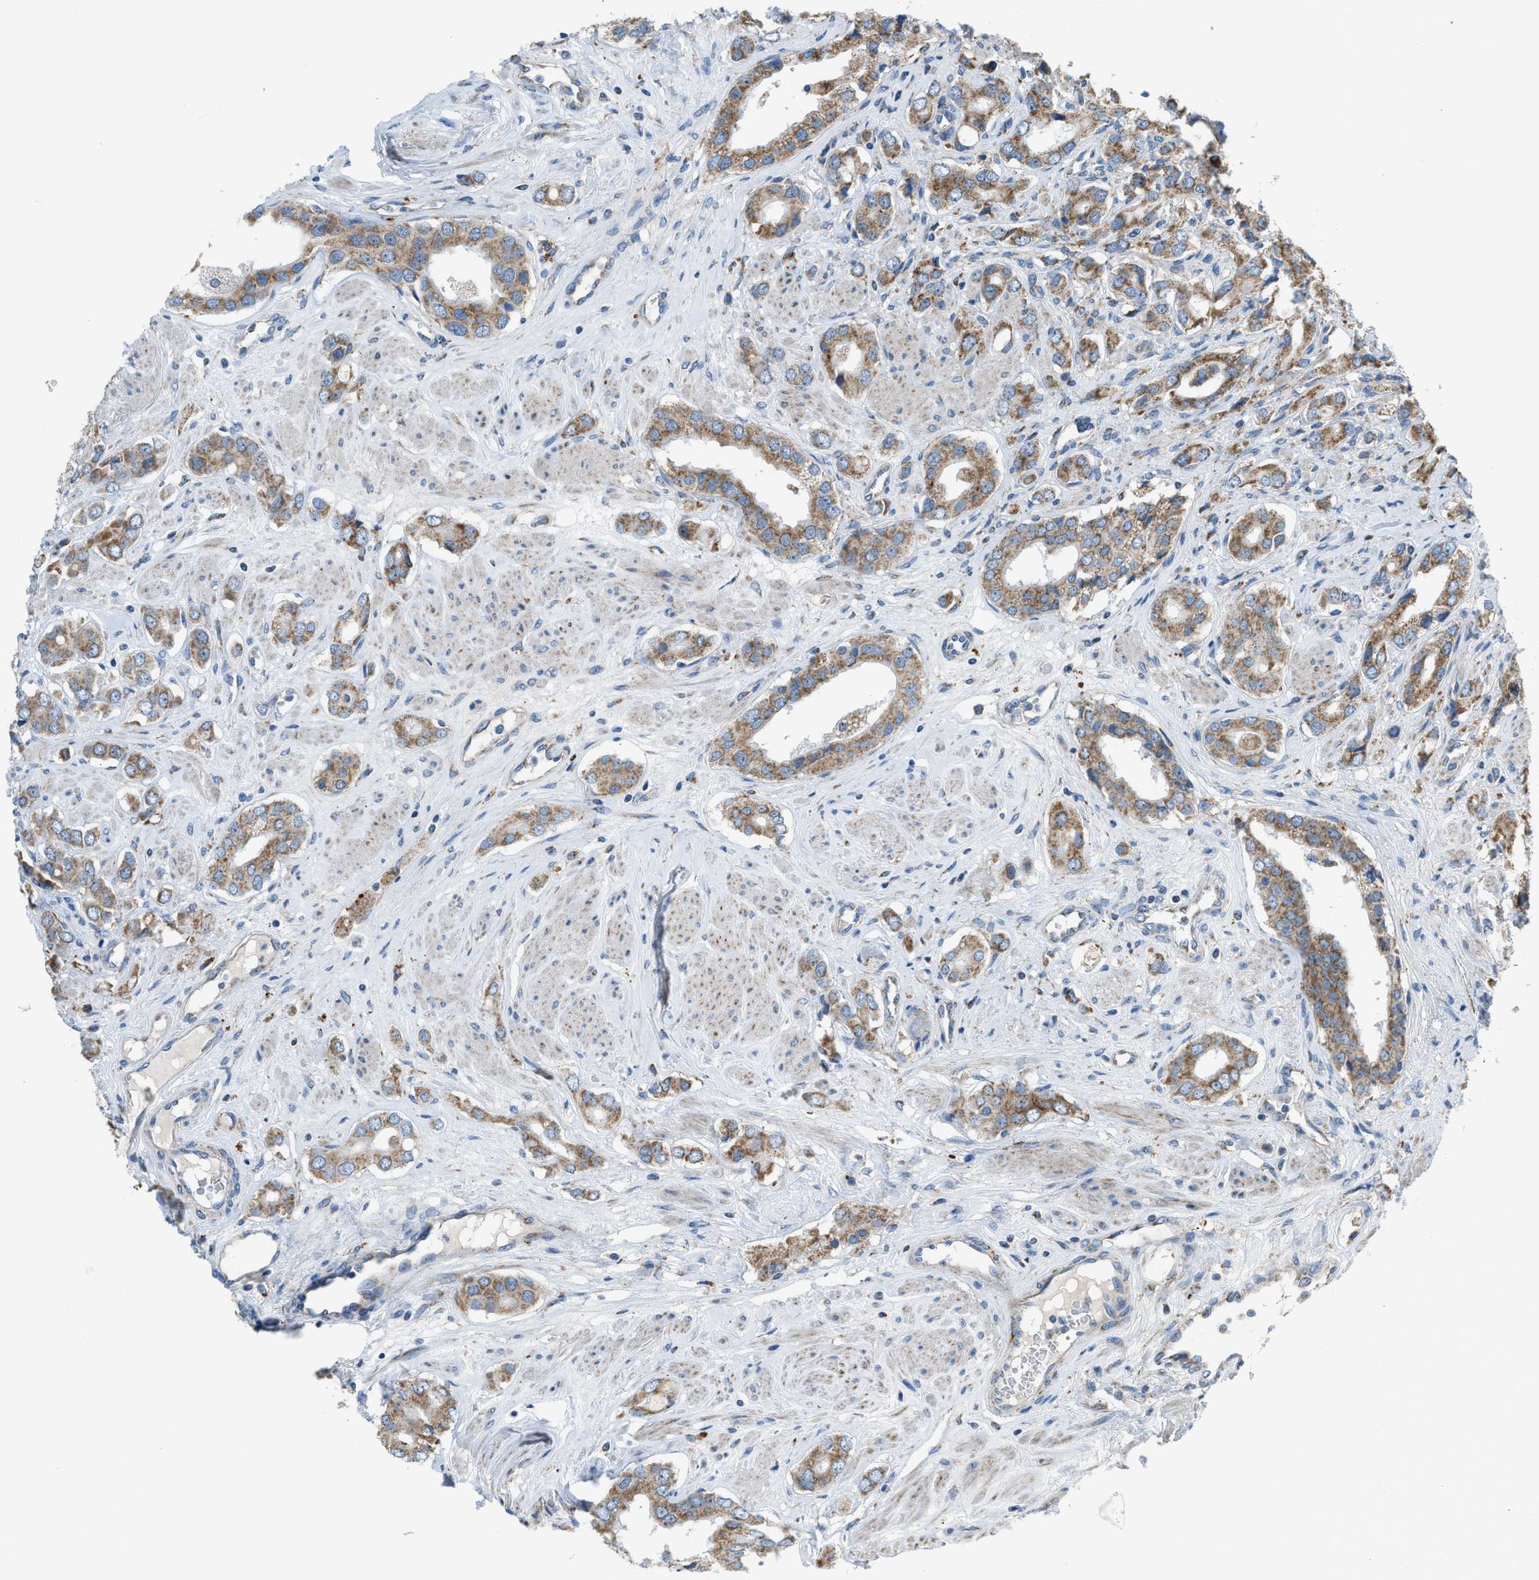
{"staining": {"intensity": "moderate", "quantity": ">75%", "location": "cytoplasmic/membranous"}, "tissue": "prostate cancer", "cell_type": "Tumor cells", "image_type": "cancer", "snomed": [{"axis": "morphology", "description": "Adenocarcinoma, High grade"}, {"axis": "topography", "description": "Prostate"}], "caption": "Immunohistochemistry image of neoplastic tissue: human prostate cancer (adenocarcinoma (high-grade)) stained using IHC exhibits medium levels of moderate protein expression localized specifically in the cytoplasmic/membranous of tumor cells, appearing as a cytoplasmic/membranous brown color.", "gene": "SMIM20", "patient": {"sex": "male", "age": 52}}